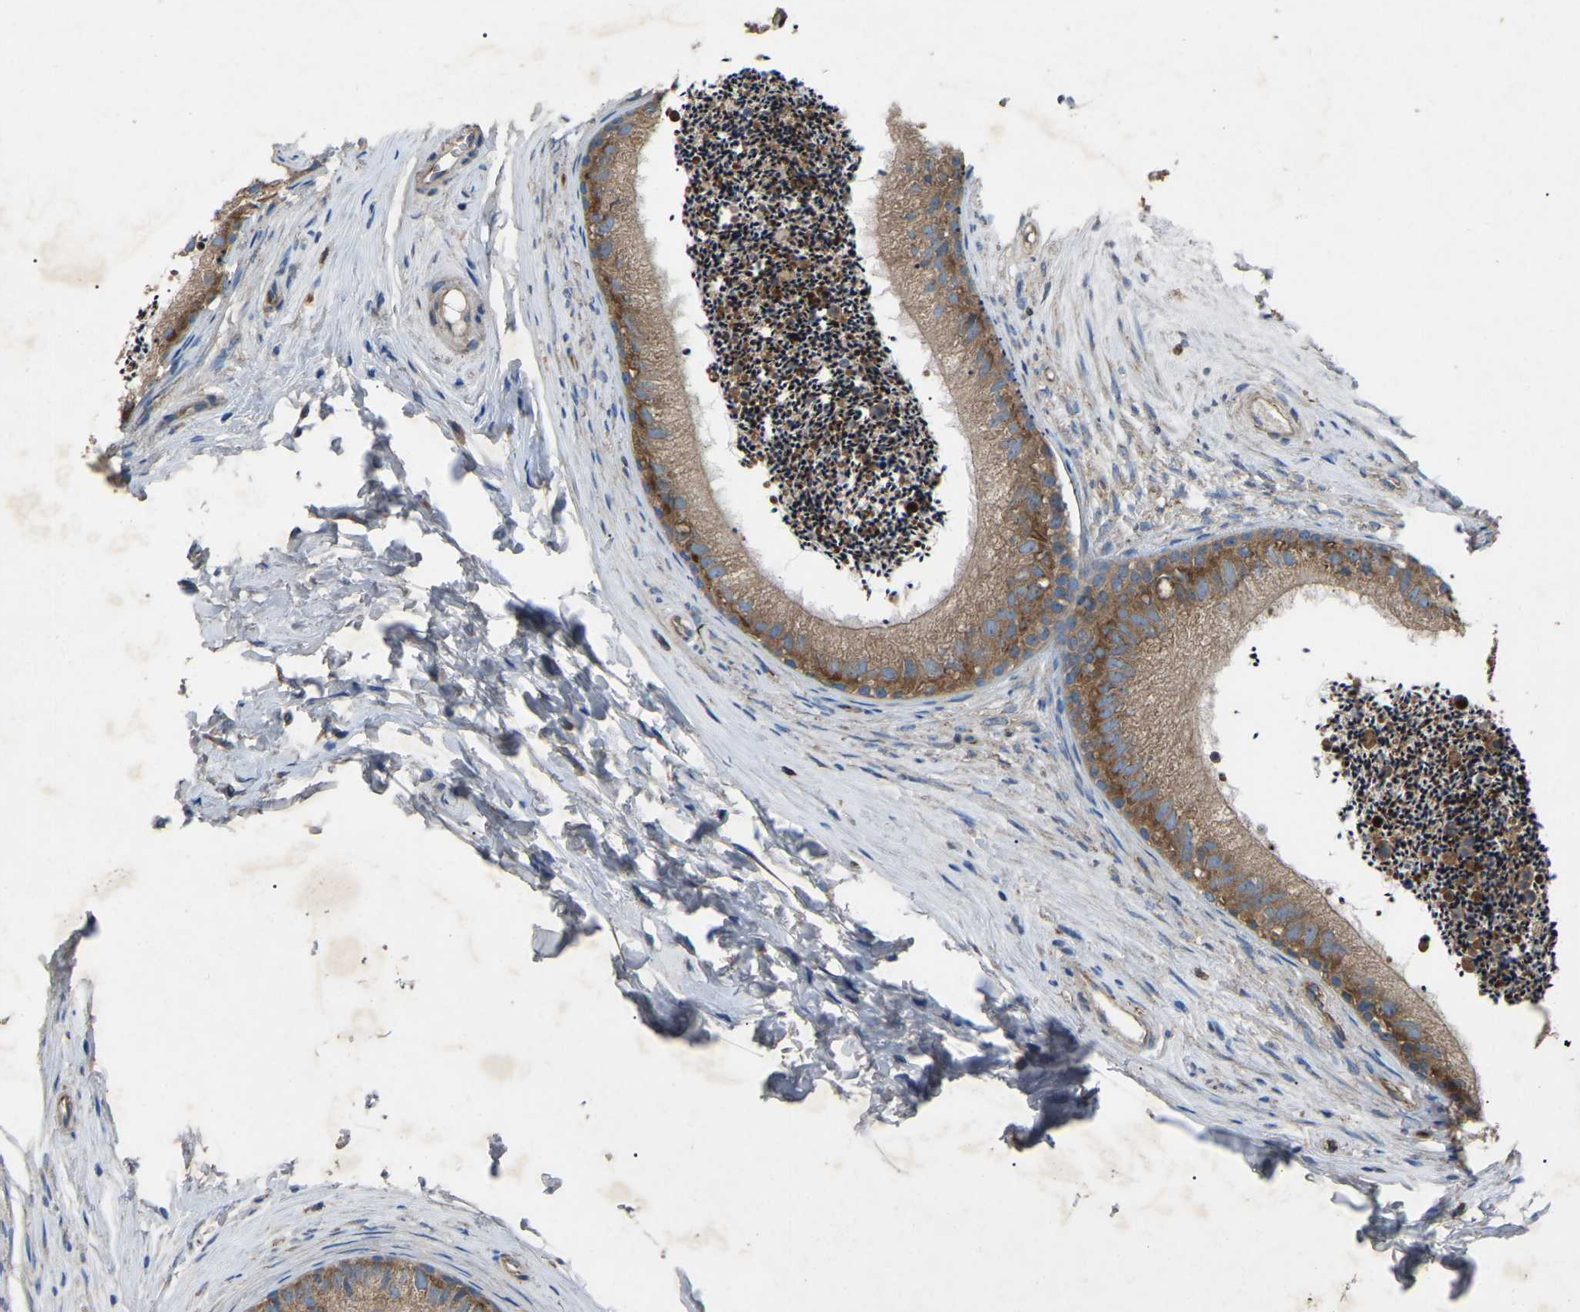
{"staining": {"intensity": "moderate", "quantity": ">75%", "location": "cytoplasmic/membranous"}, "tissue": "epididymis", "cell_type": "Glandular cells", "image_type": "normal", "snomed": [{"axis": "morphology", "description": "Normal tissue, NOS"}, {"axis": "topography", "description": "Epididymis"}], "caption": "This is an image of immunohistochemistry staining of benign epididymis, which shows moderate staining in the cytoplasmic/membranous of glandular cells.", "gene": "AIMP1", "patient": {"sex": "male", "age": 56}}